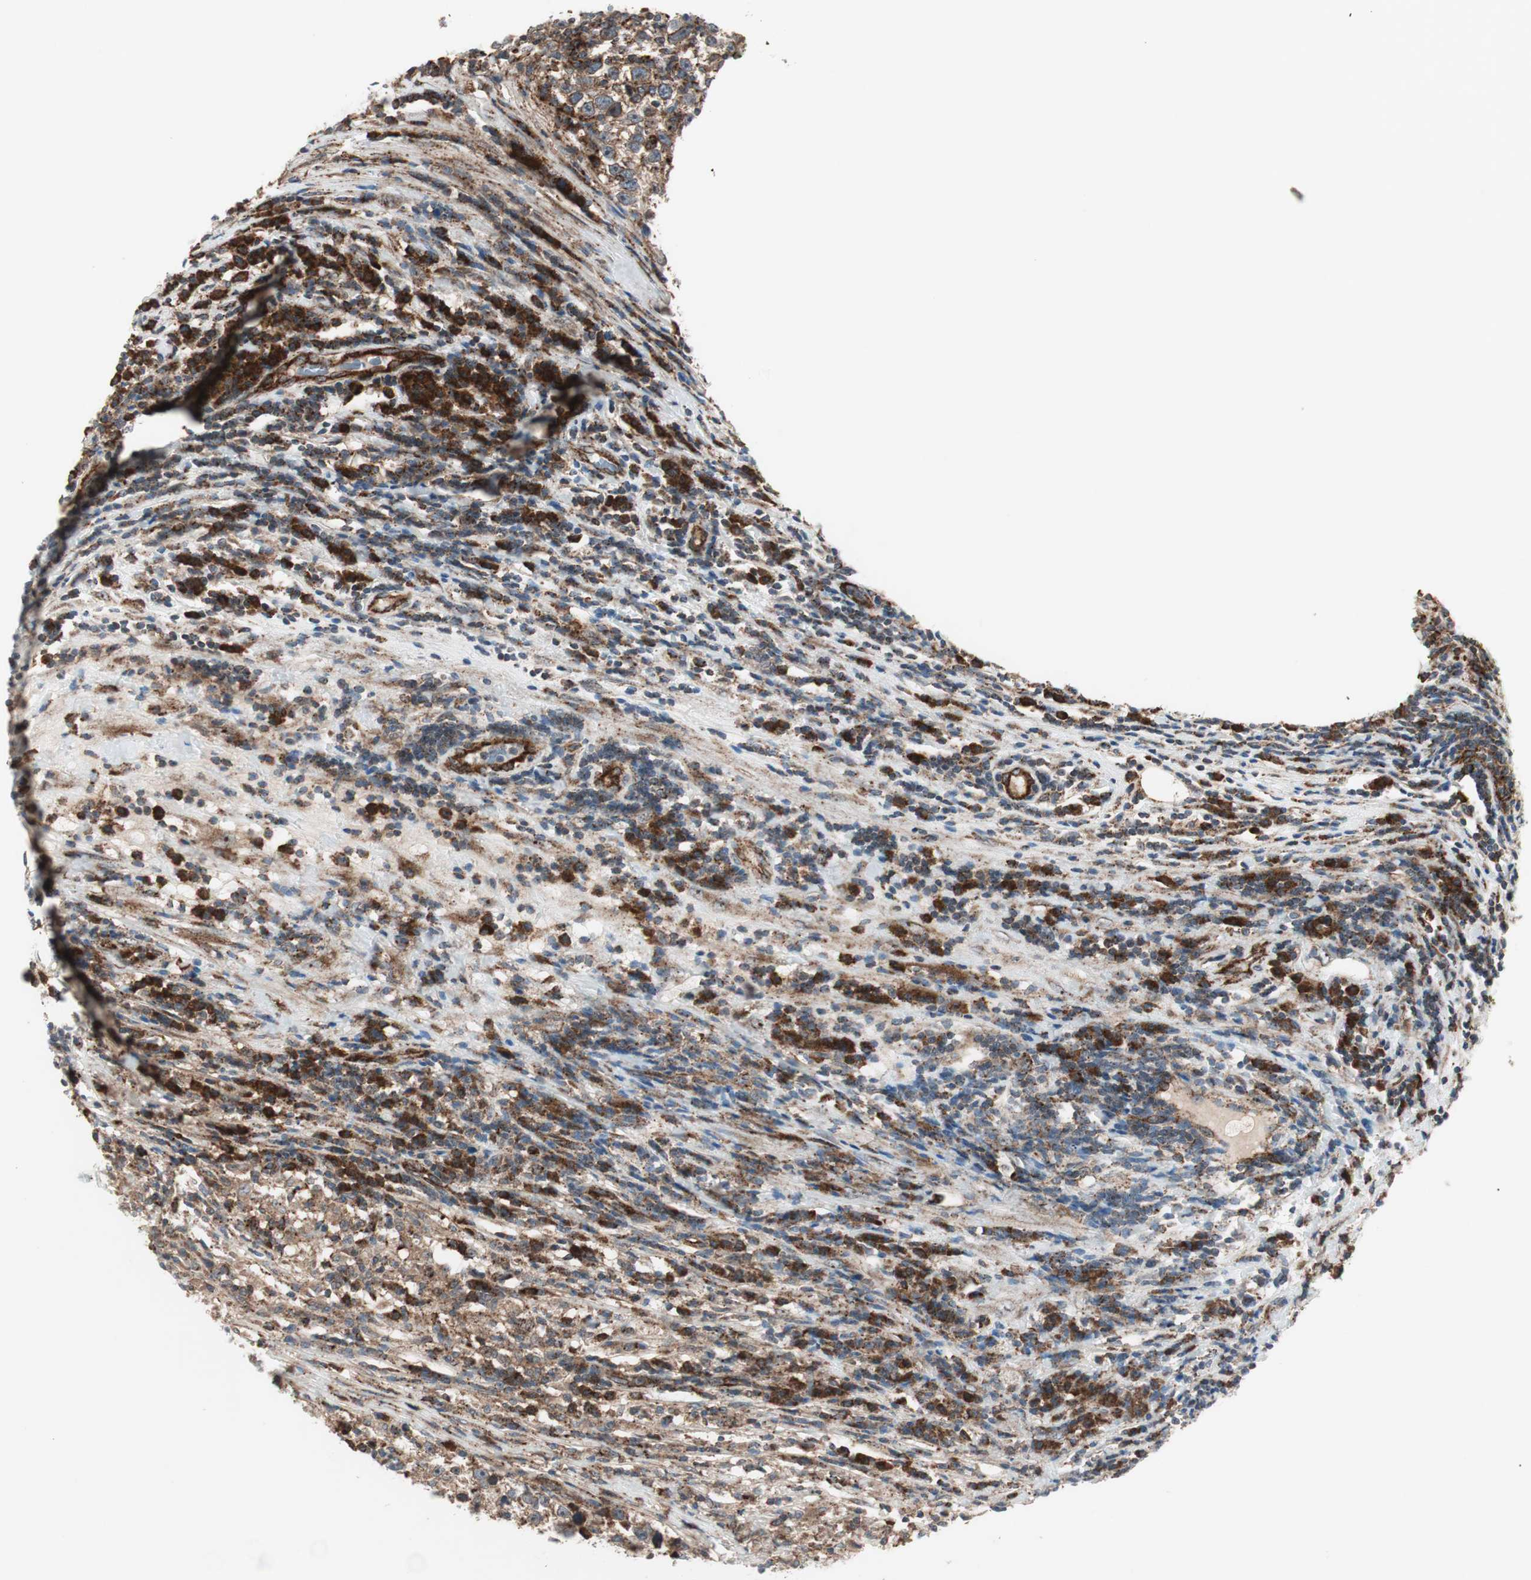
{"staining": {"intensity": "strong", "quantity": ">75%", "location": "cytoplasmic/membranous"}, "tissue": "testis cancer", "cell_type": "Tumor cells", "image_type": "cancer", "snomed": [{"axis": "morphology", "description": "Seminoma, NOS"}, {"axis": "topography", "description": "Testis"}], "caption": "Immunohistochemistry (IHC) micrograph of human seminoma (testis) stained for a protein (brown), which shows high levels of strong cytoplasmic/membranous expression in approximately >75% of tumor cells.", "gene": "CCL14", "patient": {"sex": "male", "age": 43}}